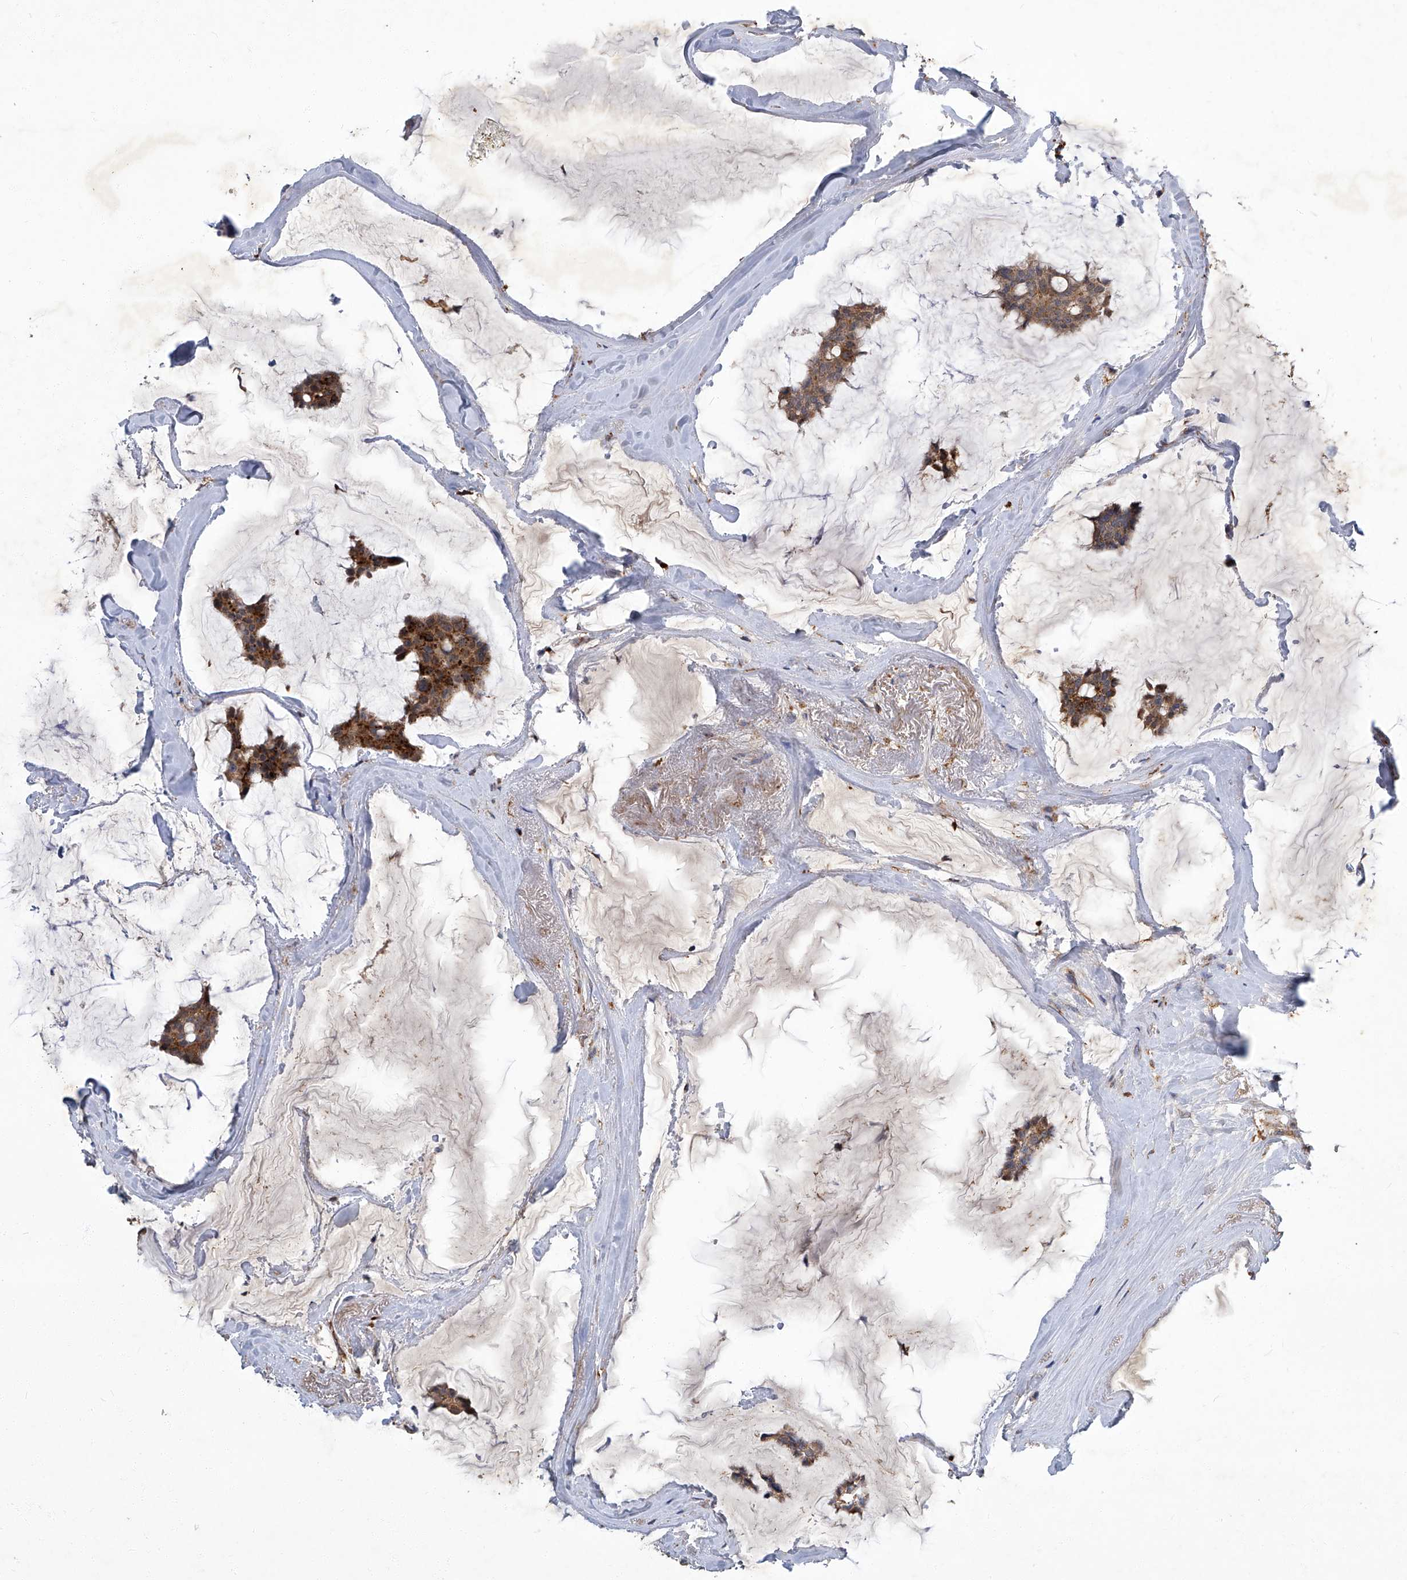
{"staining": {"intensity": "moderate", "quantity": ">75%", "location": "cytoplasmic/membranous"}, "tissue": "breast cancer", "cell_type": "Tumor cells", "image_type": "cancer", "snomed": [{"axis": "morphology", "description": "Duct carcinoma"}, {"axis": "topography", "description": "Breast"}], "caption": "Approximately >75% of tumor cells in human breast infiltrating ductal carcinoma show moderate cytoplasmic/membranous protein staining as visualized by brown immunohistochemical staining.", "gene": "TNFRSF13B", "patient": {"sex": "female", "age": 93}}